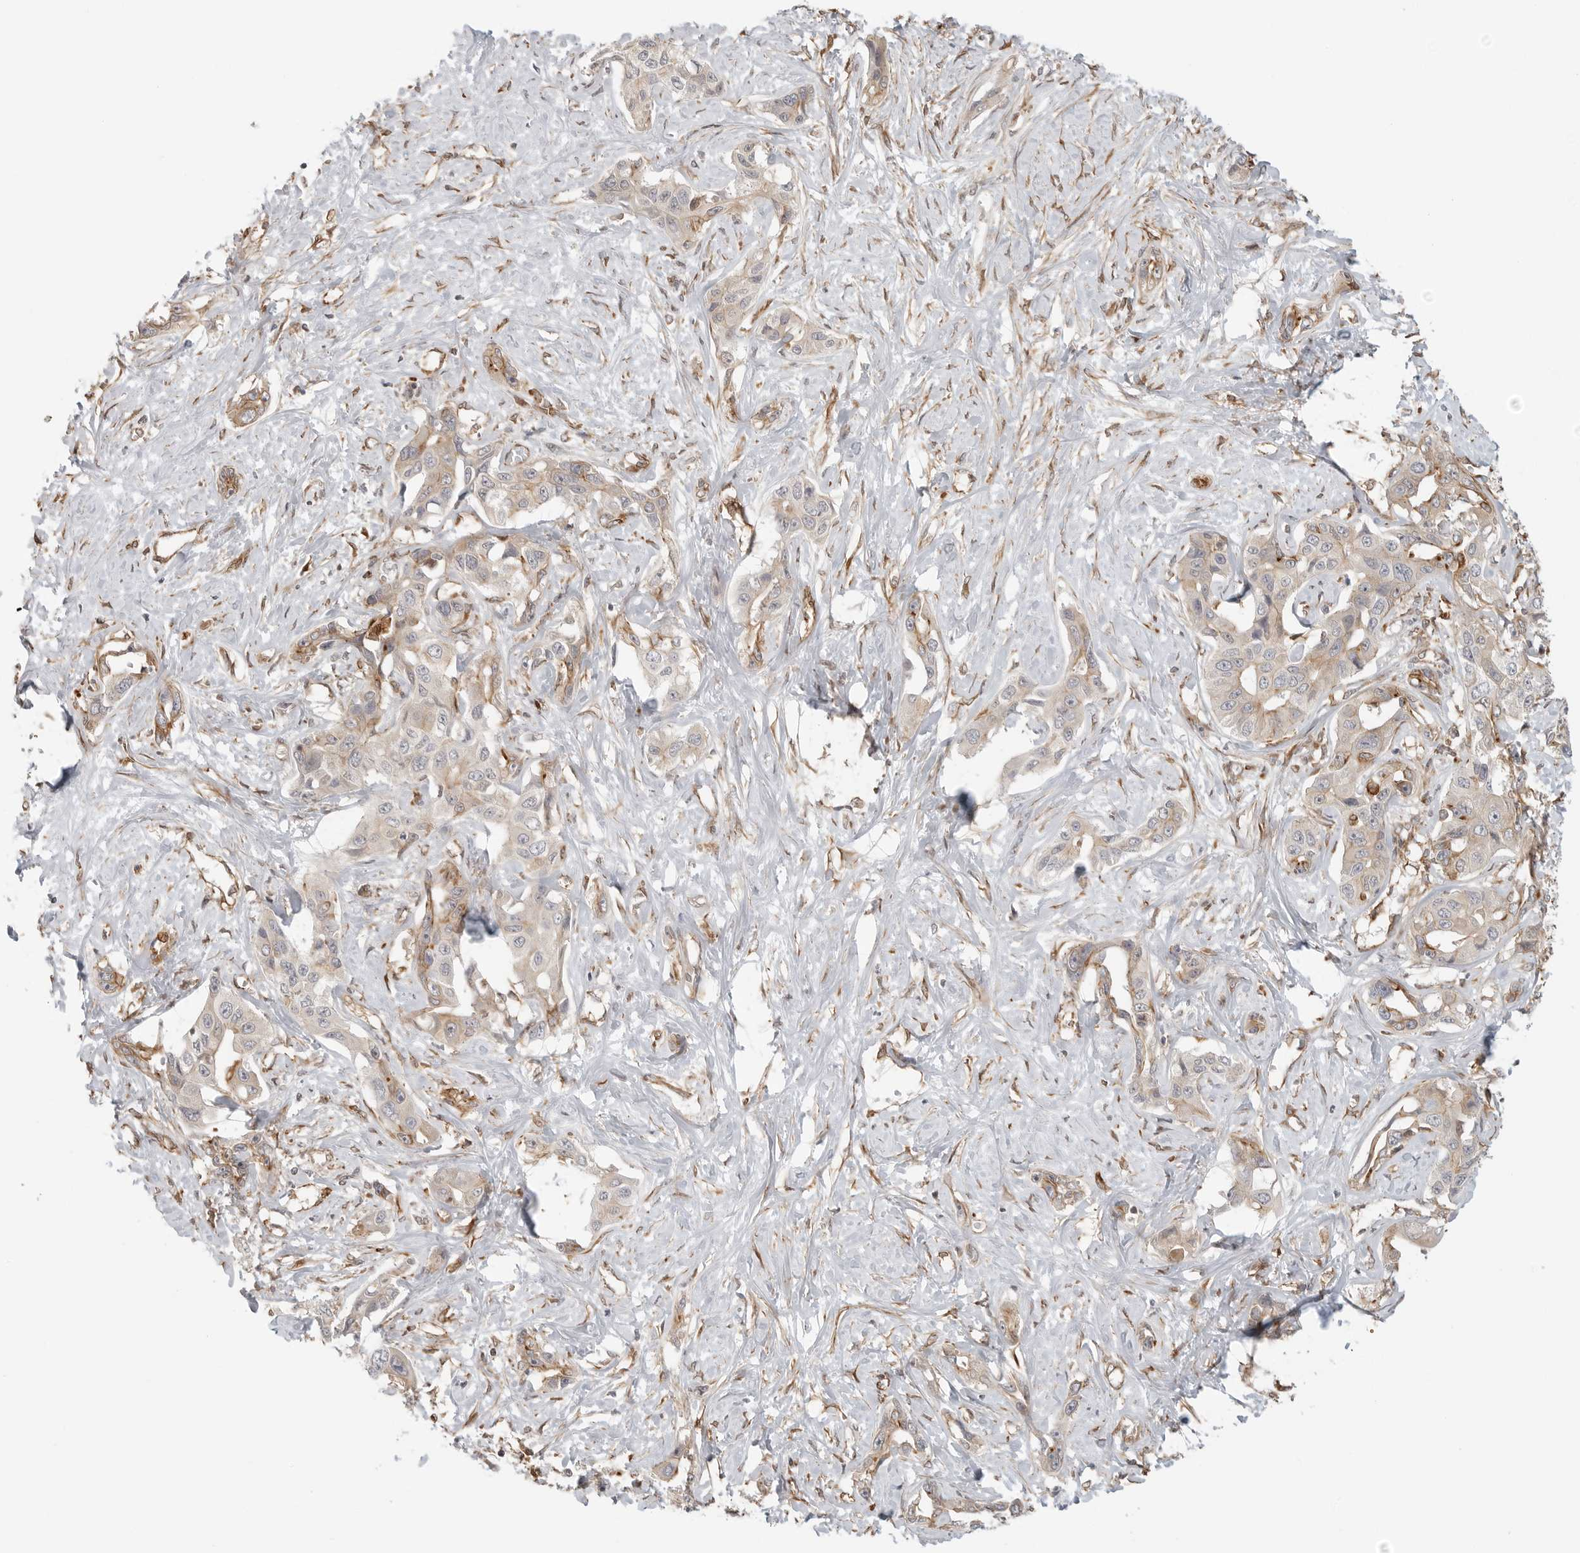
{"staining": {"intensity": "weak", "quantity": "25%-75%", "location": "cytoplasmic/membranous"}, "tissue": "liver cancer", "cell_type": "Tumor cells", "image_type": "cancer", "snomed": [{"axis": "morphology", "description": "Cholangiocarcinoma"}, {"axis": "topography", "description": "Liver"}], "caption": "Tumor cells reveal weak cytoplasmic/membranous positivity in approximately 25%-75% of cells in liver cancer (cholangiocarcinoma). (DAB IHC, brown staining for protein, blue staining for nuclei).", "gene": "ATOH7", "patient": {"sex": "male", "age": 59}}